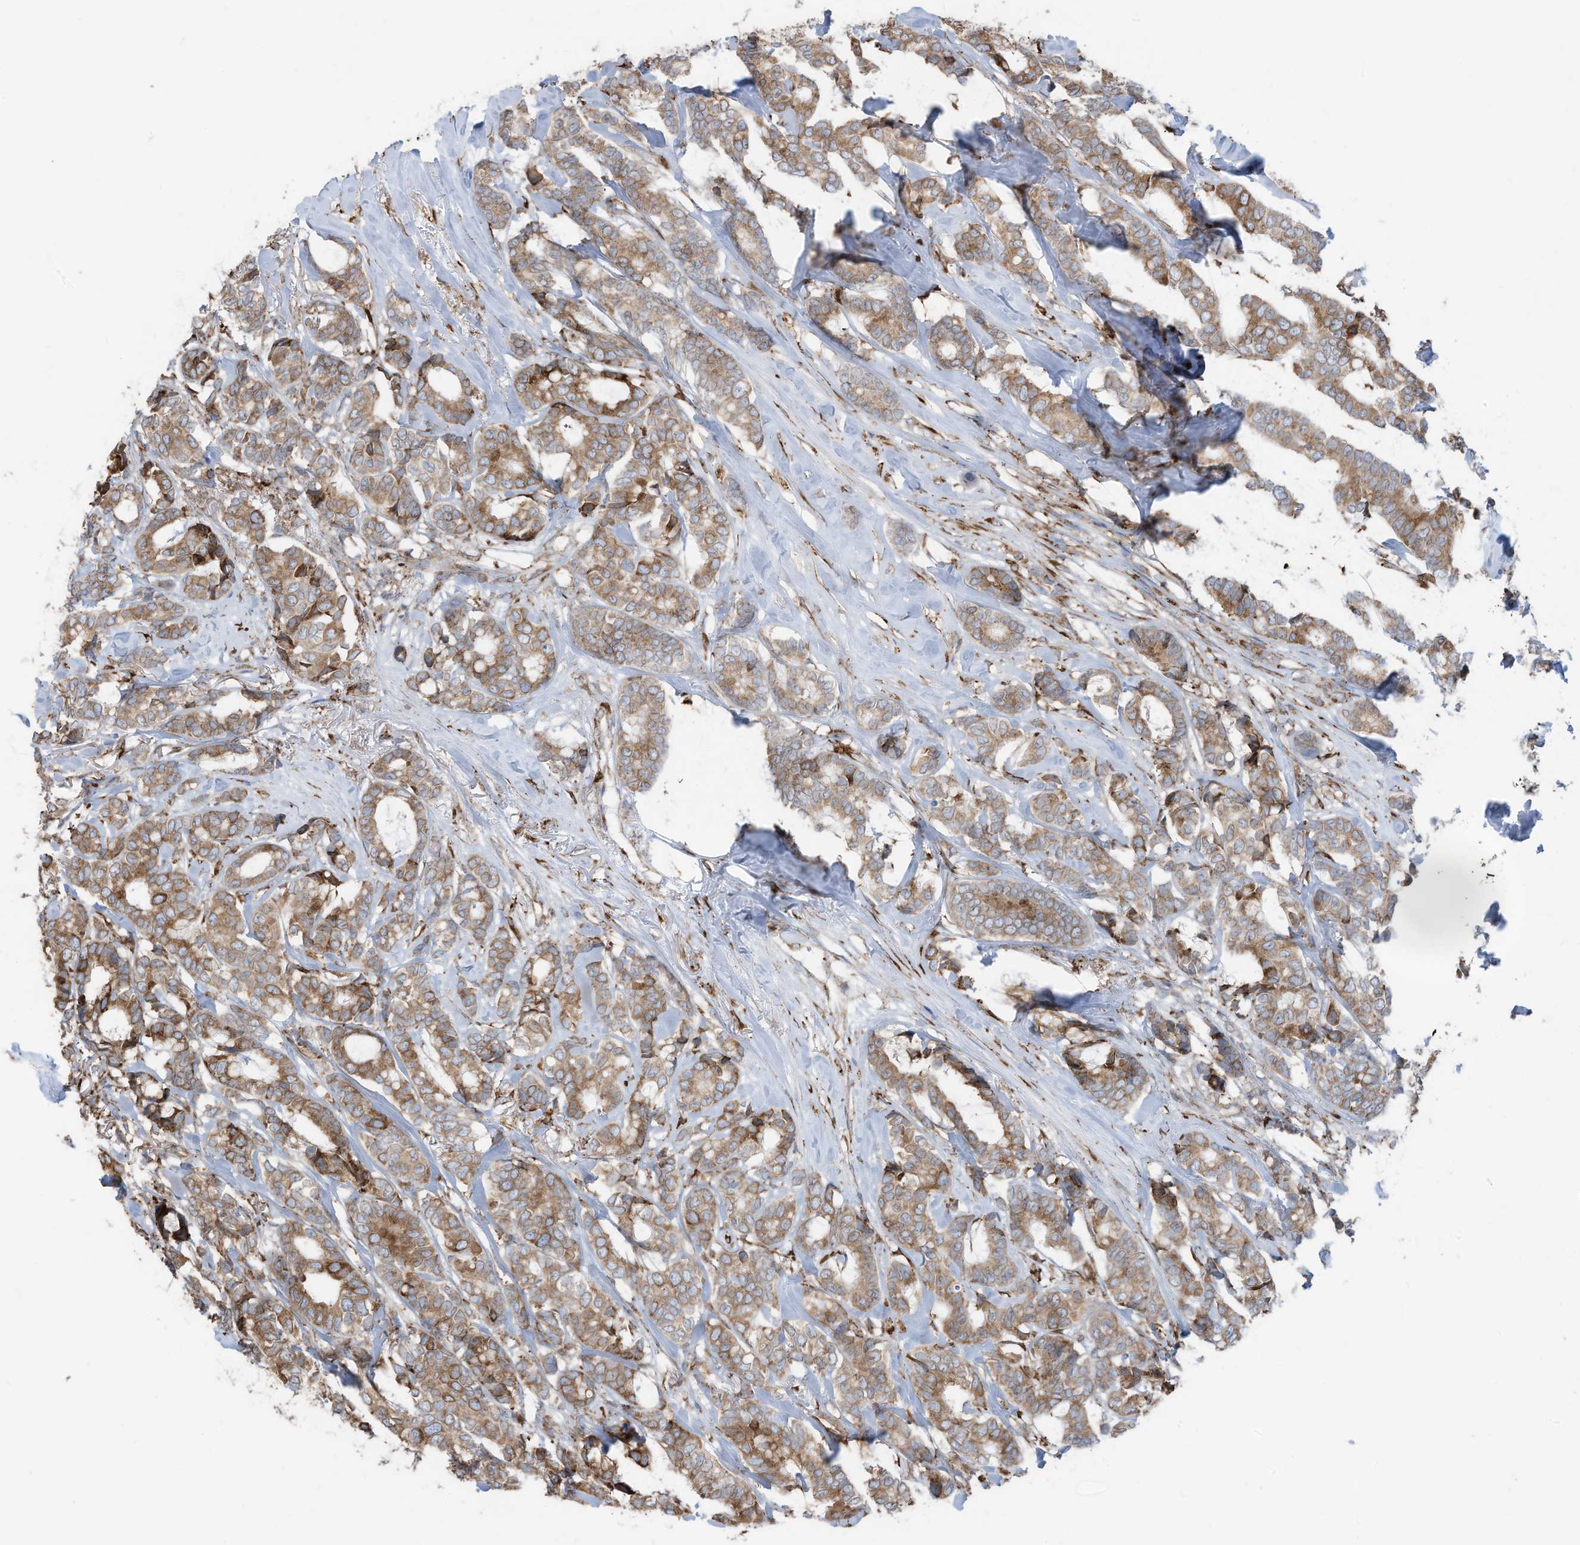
{"staining": {"intensity": "moderate", "quantity": ">75%", "location": "cytoplasmic/membranous"}, "tissue": "breast cancer", "cell_type": "Tumor cells", "image_type": "cancer", "snomed": [{"axis": "morphology", "description": "Duct carcinoma"}, {"axis": "topography", "description": "Breast"}], "caption": "An image showing moderate cytoplasmic/membranous expression in approximately >75% of tumor cells in breast cancer (invasive ductal carcinoma), as visualized by brown immunohistochemical staining.", "gene": "ZNF354C", "patient": {"sex": "female", "age": 87}}